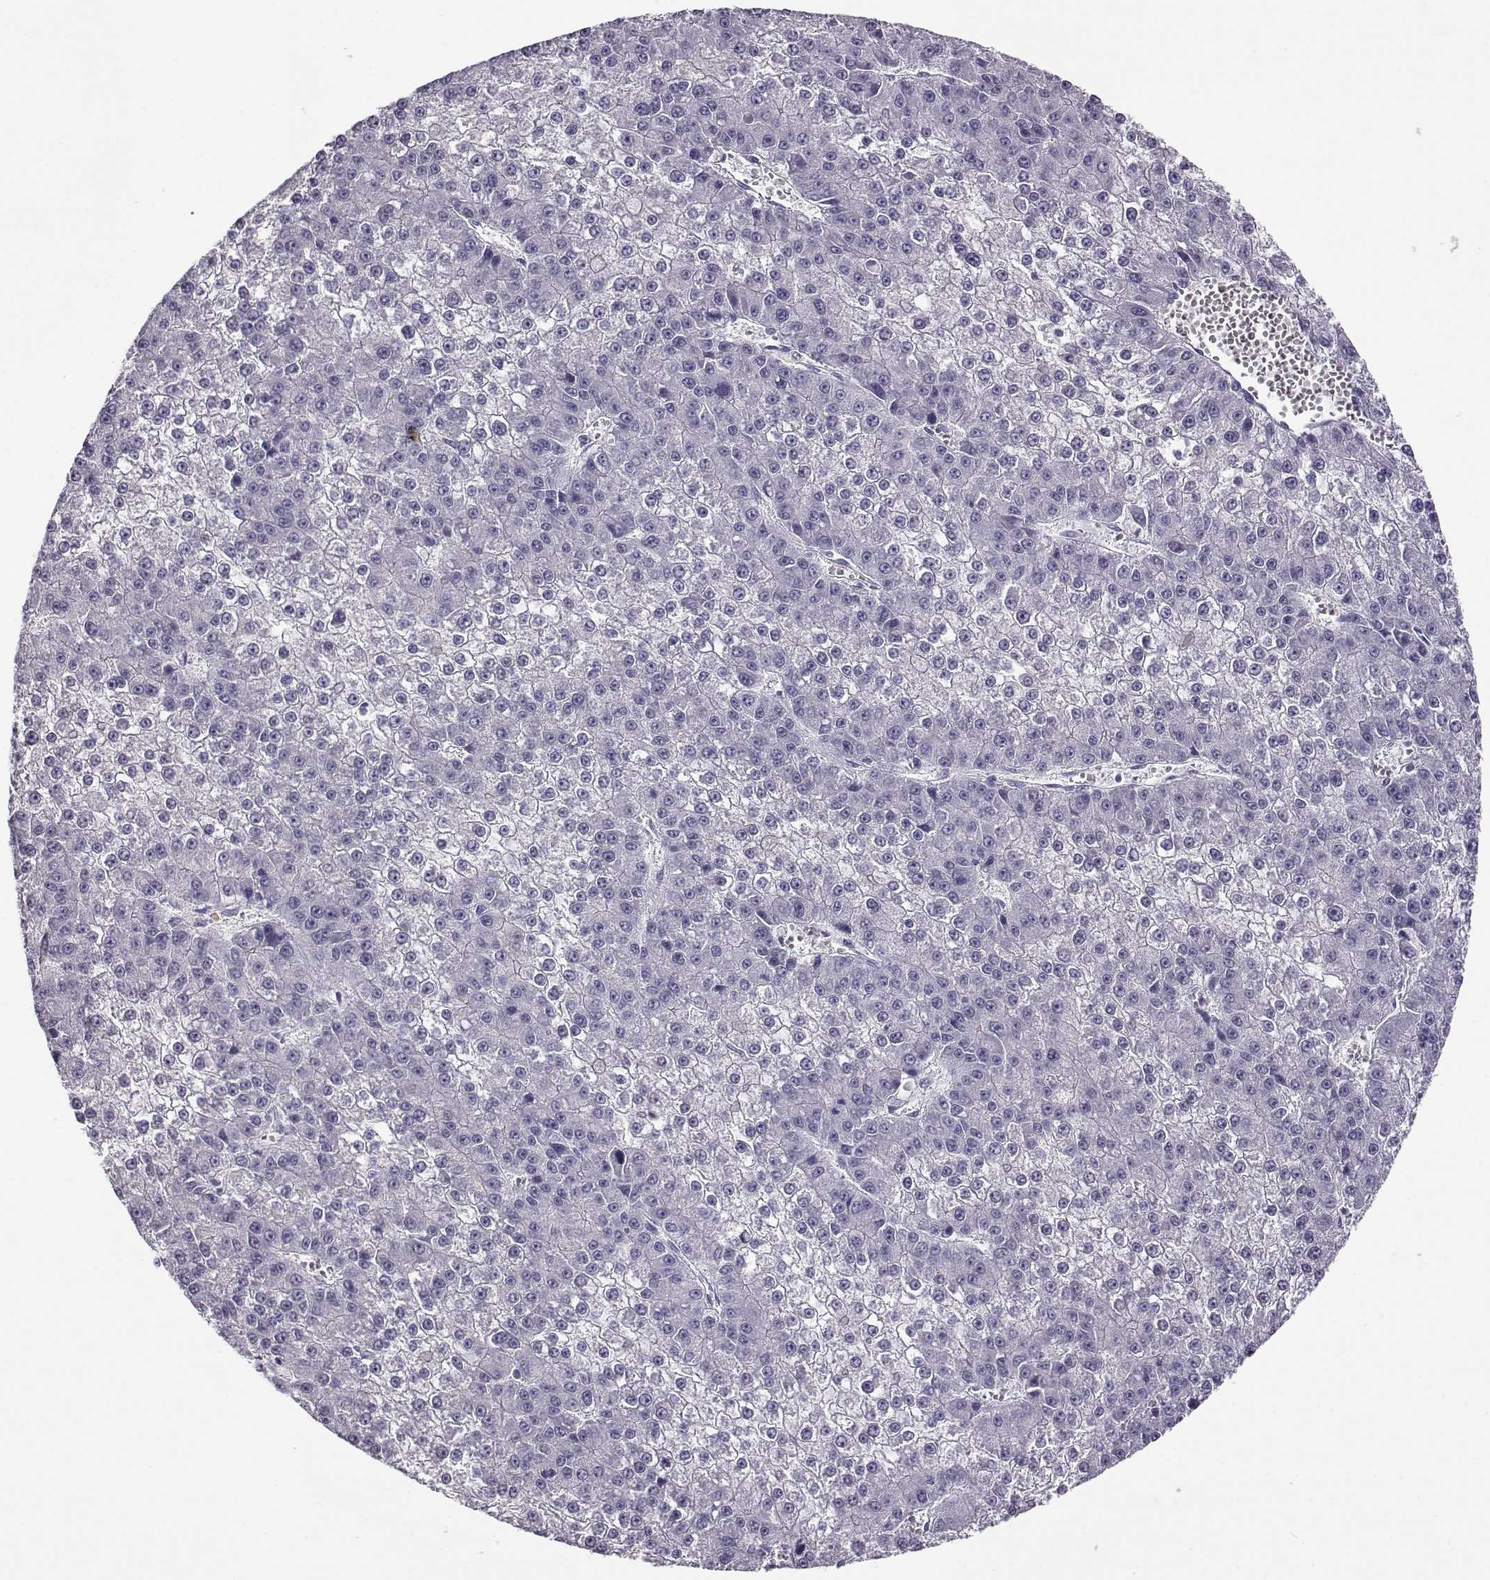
{"staining": {"intensity": "negative", "quantity": "none", "location": "none"}, "tissue": "liver cancer", "cell_type": "Tumor cells", "image_type": "cancer", "snomed": [{"axis": "morphology", "description": "Carcinoma, Hepatocellular, NOS"}, {"axis": "topography", "description": "Liver"}], "caption": "This is an IHC micrograph of human hepatocellular carcinoma (liver). There is no positivity in tumor cells.", "gene": "CABS1", "patient": {"sex": "female", "age": 73}}